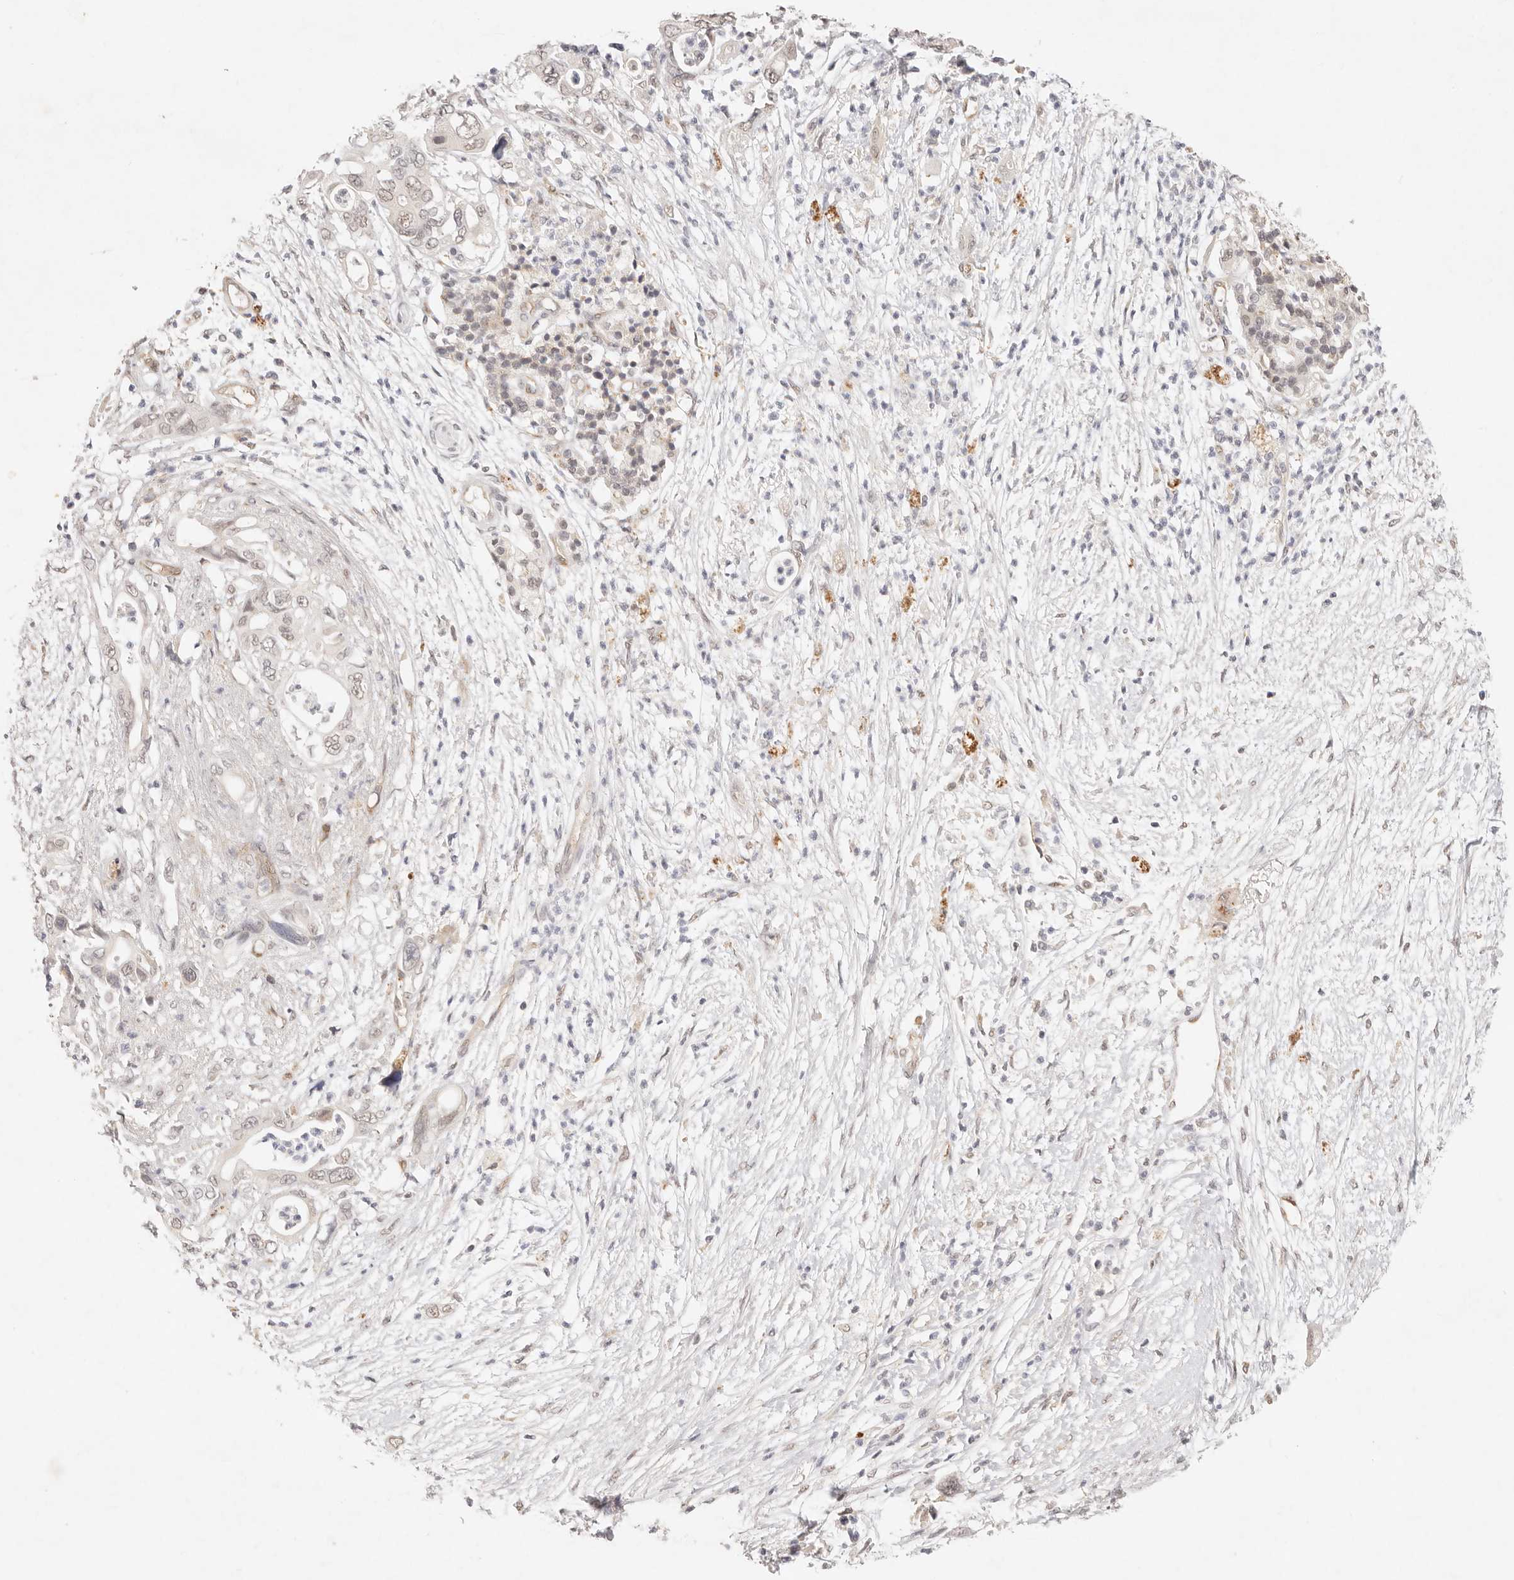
{"staining": {"intensity": "weak", "quantity": "<25%", "location": "nuclear"}, "tissue": "pancreatic cancer", "cell_type": "Tumor cells", "image_type": "cancer", "snomed": [{"axis": "morphology", "description": "Adenocarcinoma, NOS"}, {"axis": "topography", "description": "Pancreas"}], "caption": "Pancreatic adenocarcinoma was stained to show a protein in brown. There is no significant expression in tumor cells.", "gene": "GPR156", "patient": {"sex": "male", "age": 66}}